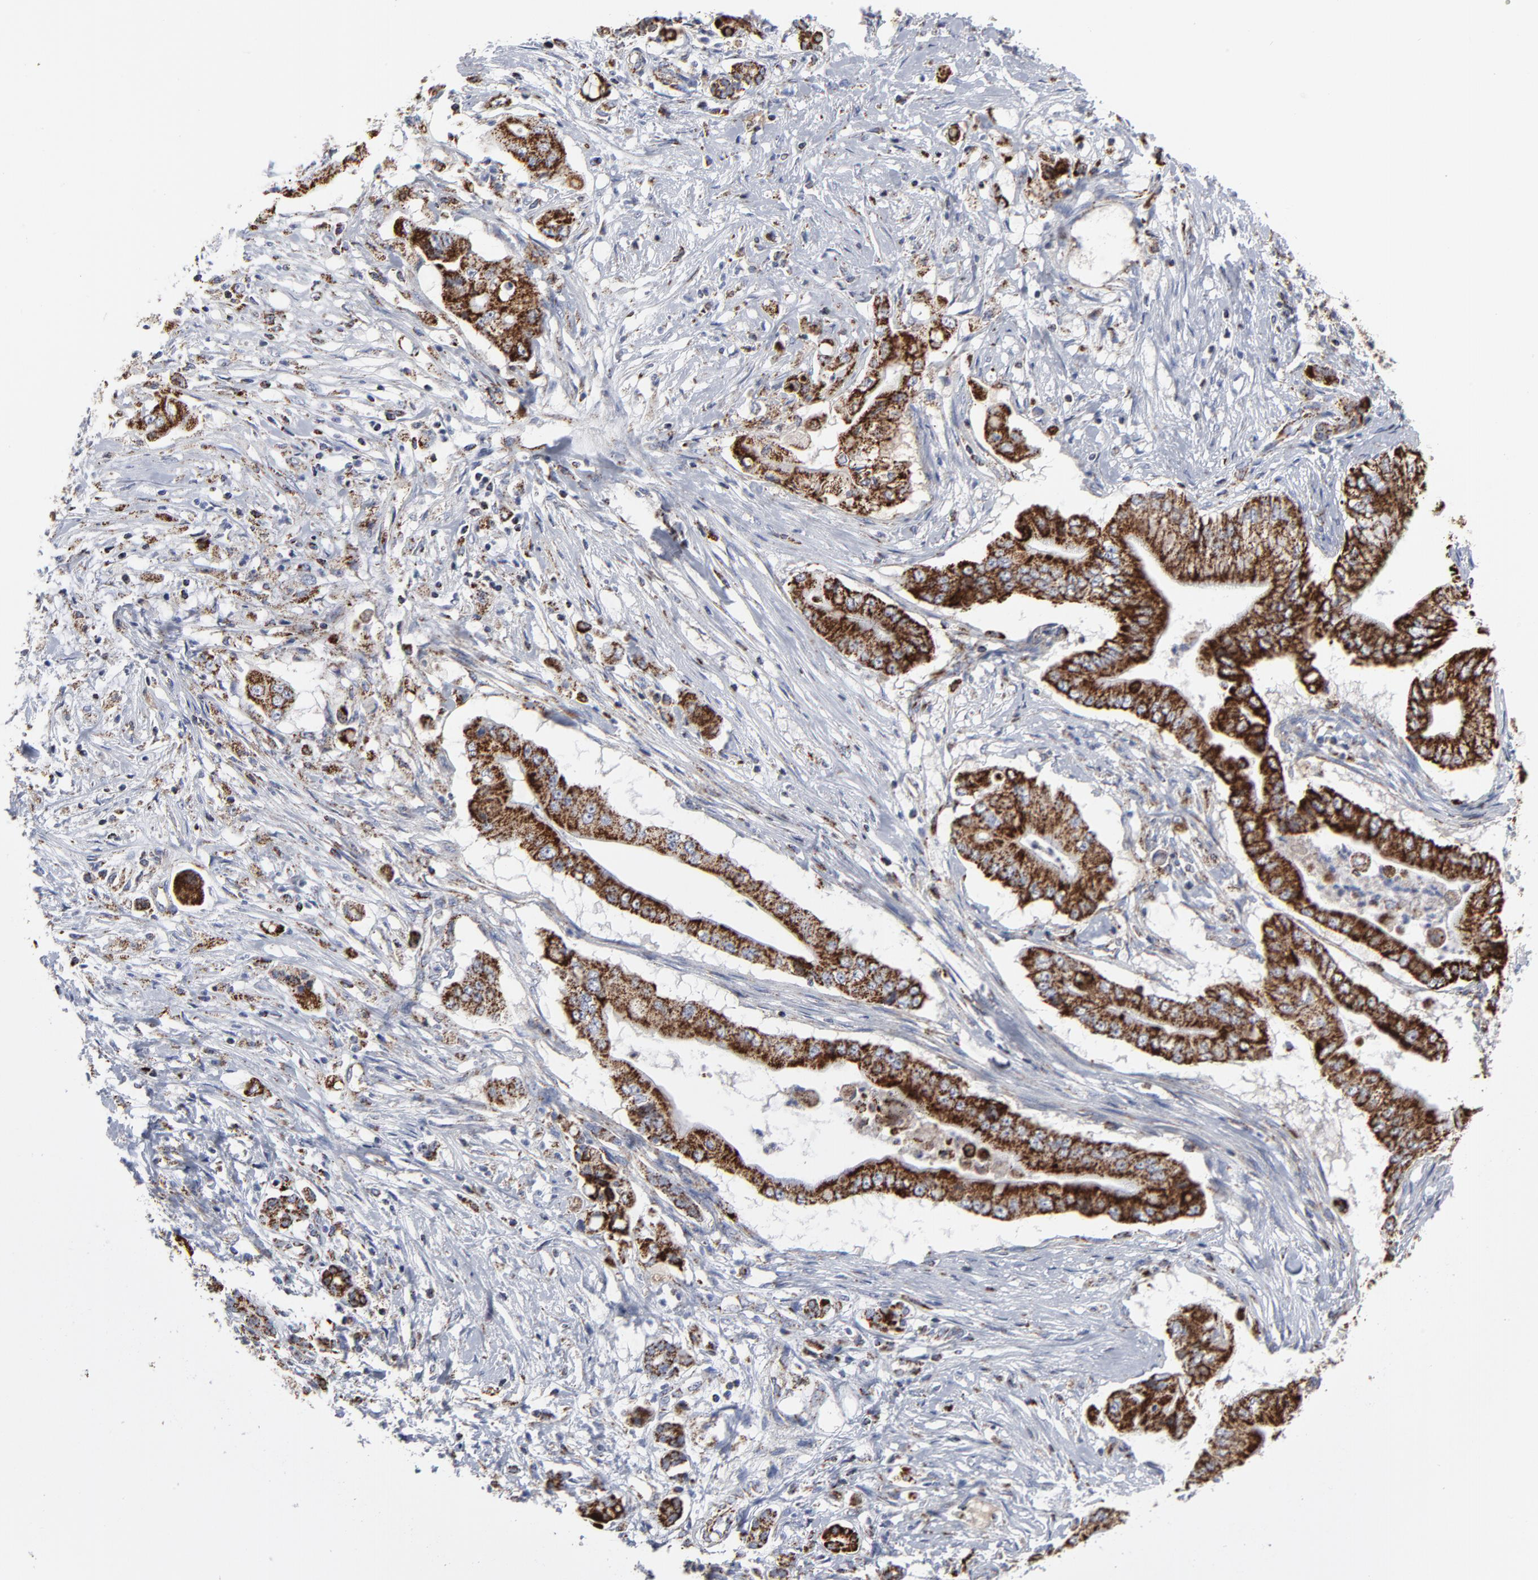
{"staining": {"intensity": "strong", "quantity": ">75%", "location": "cytoplasmic/membranous"}, "tissue": "pancreatic cancer", "cell_type": "Tumor cells", "image_type": "cancer", "snomed": [{"axis": "morphology", "description": "Adenocarcinoma, NOS"}, {"axis": "topography", "description": "Pancreas"}], "caption": "A micrograph showing strong cytoplasmic/membranous expression in approximately >75% of tumor cells in pancreatic cancer, as visualized by brown immunohistochemical staining.", "gene": "TXNRD2", "patient": {"sex": "male", "age": 62}}